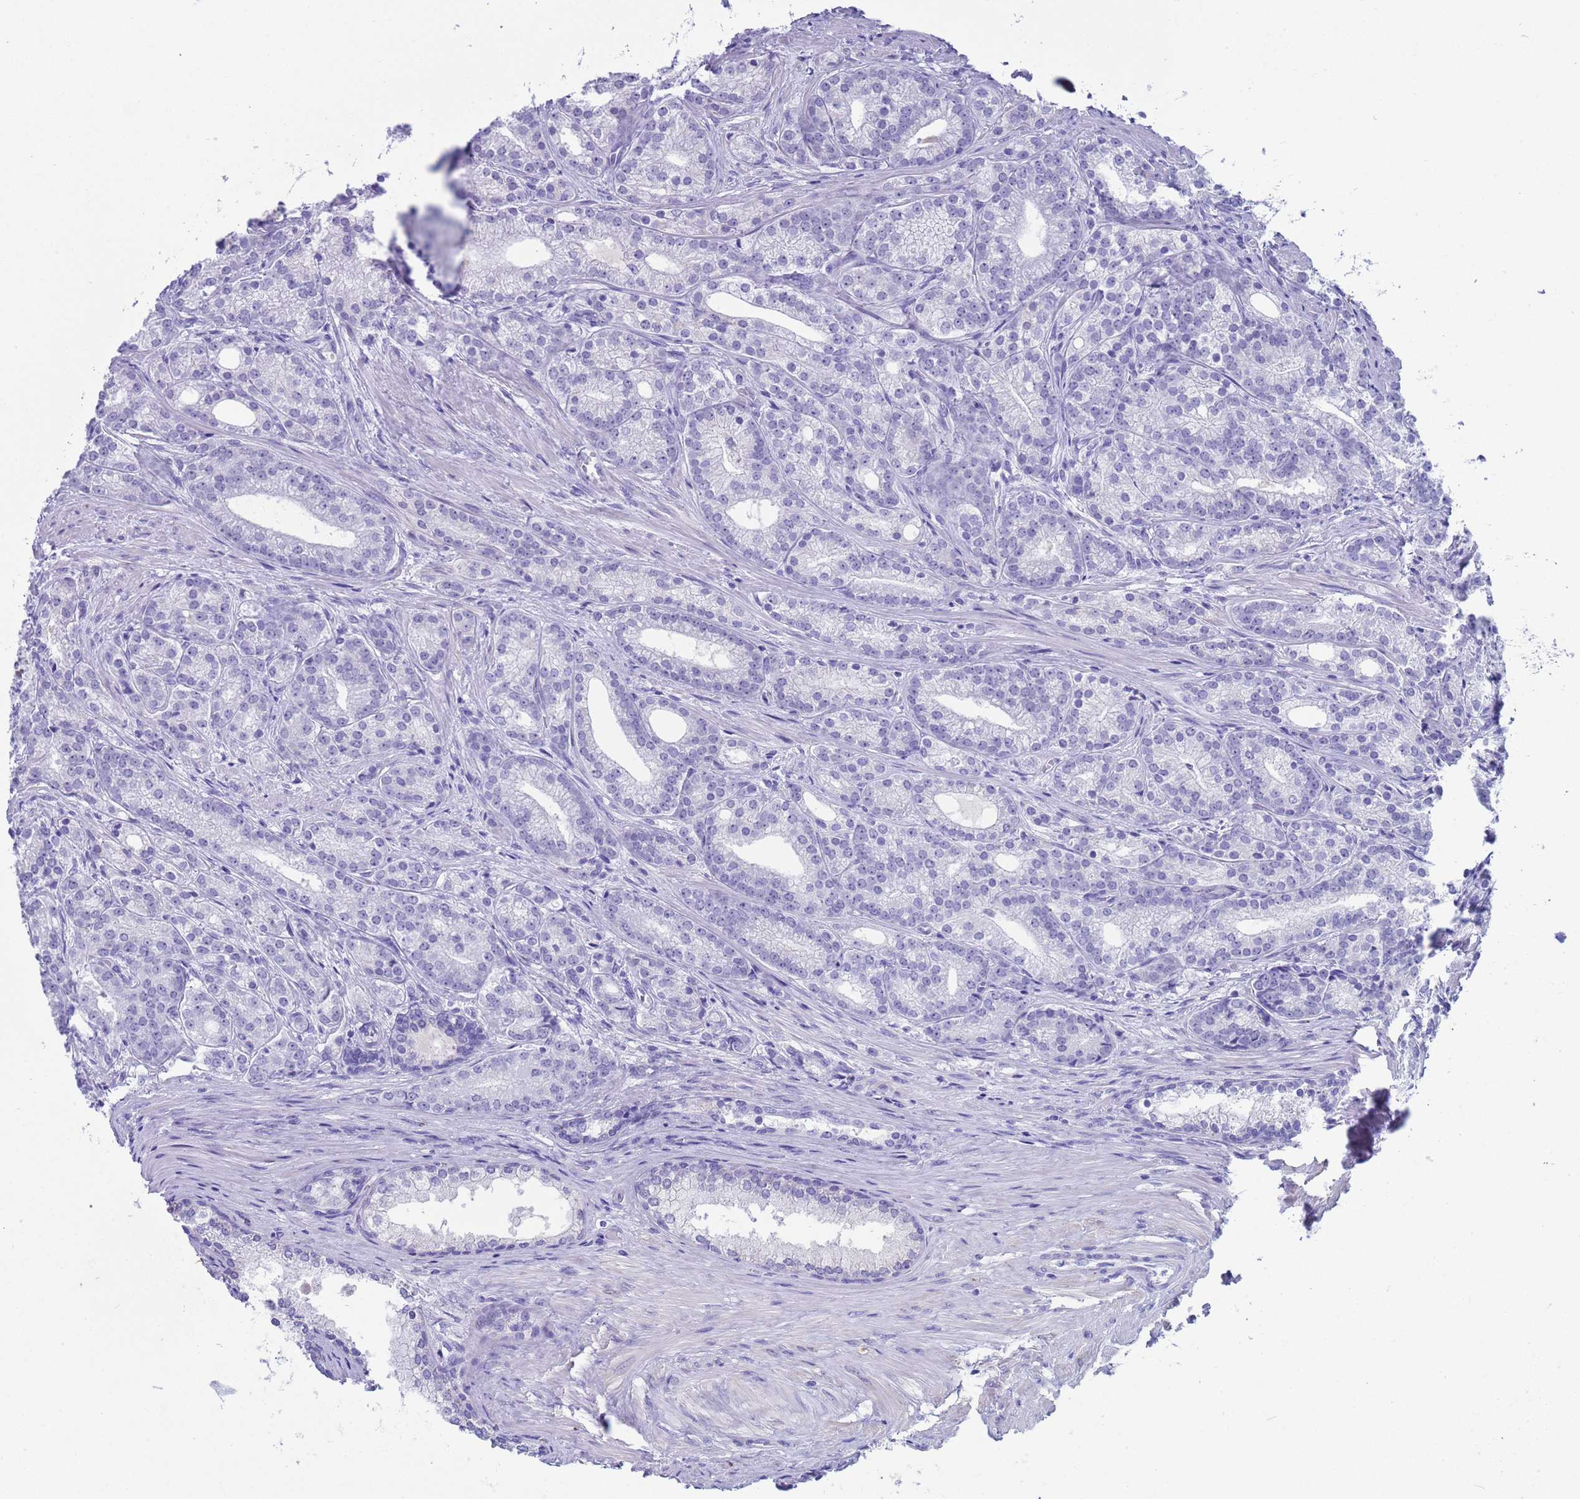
{"staining": {"intensity": "negative", "quantity": "none", "location": "none"}, "tissue": "prostate cancer", "cell_type": "Tumor cells", "image_type": "cancer", "snomed": [{"axis": "morphology", "description": "Adenocarcinoma, Low grade"}, {"axis": "topography", "description": "Prostate"}], "caption": "Prostate cancer (low-grade adenocarcinoma) was stained to show a protein in brown. There is no significant staining in tumor cells.", "gene": "CKM", "patient": {"sex": "male", "age": 71}}